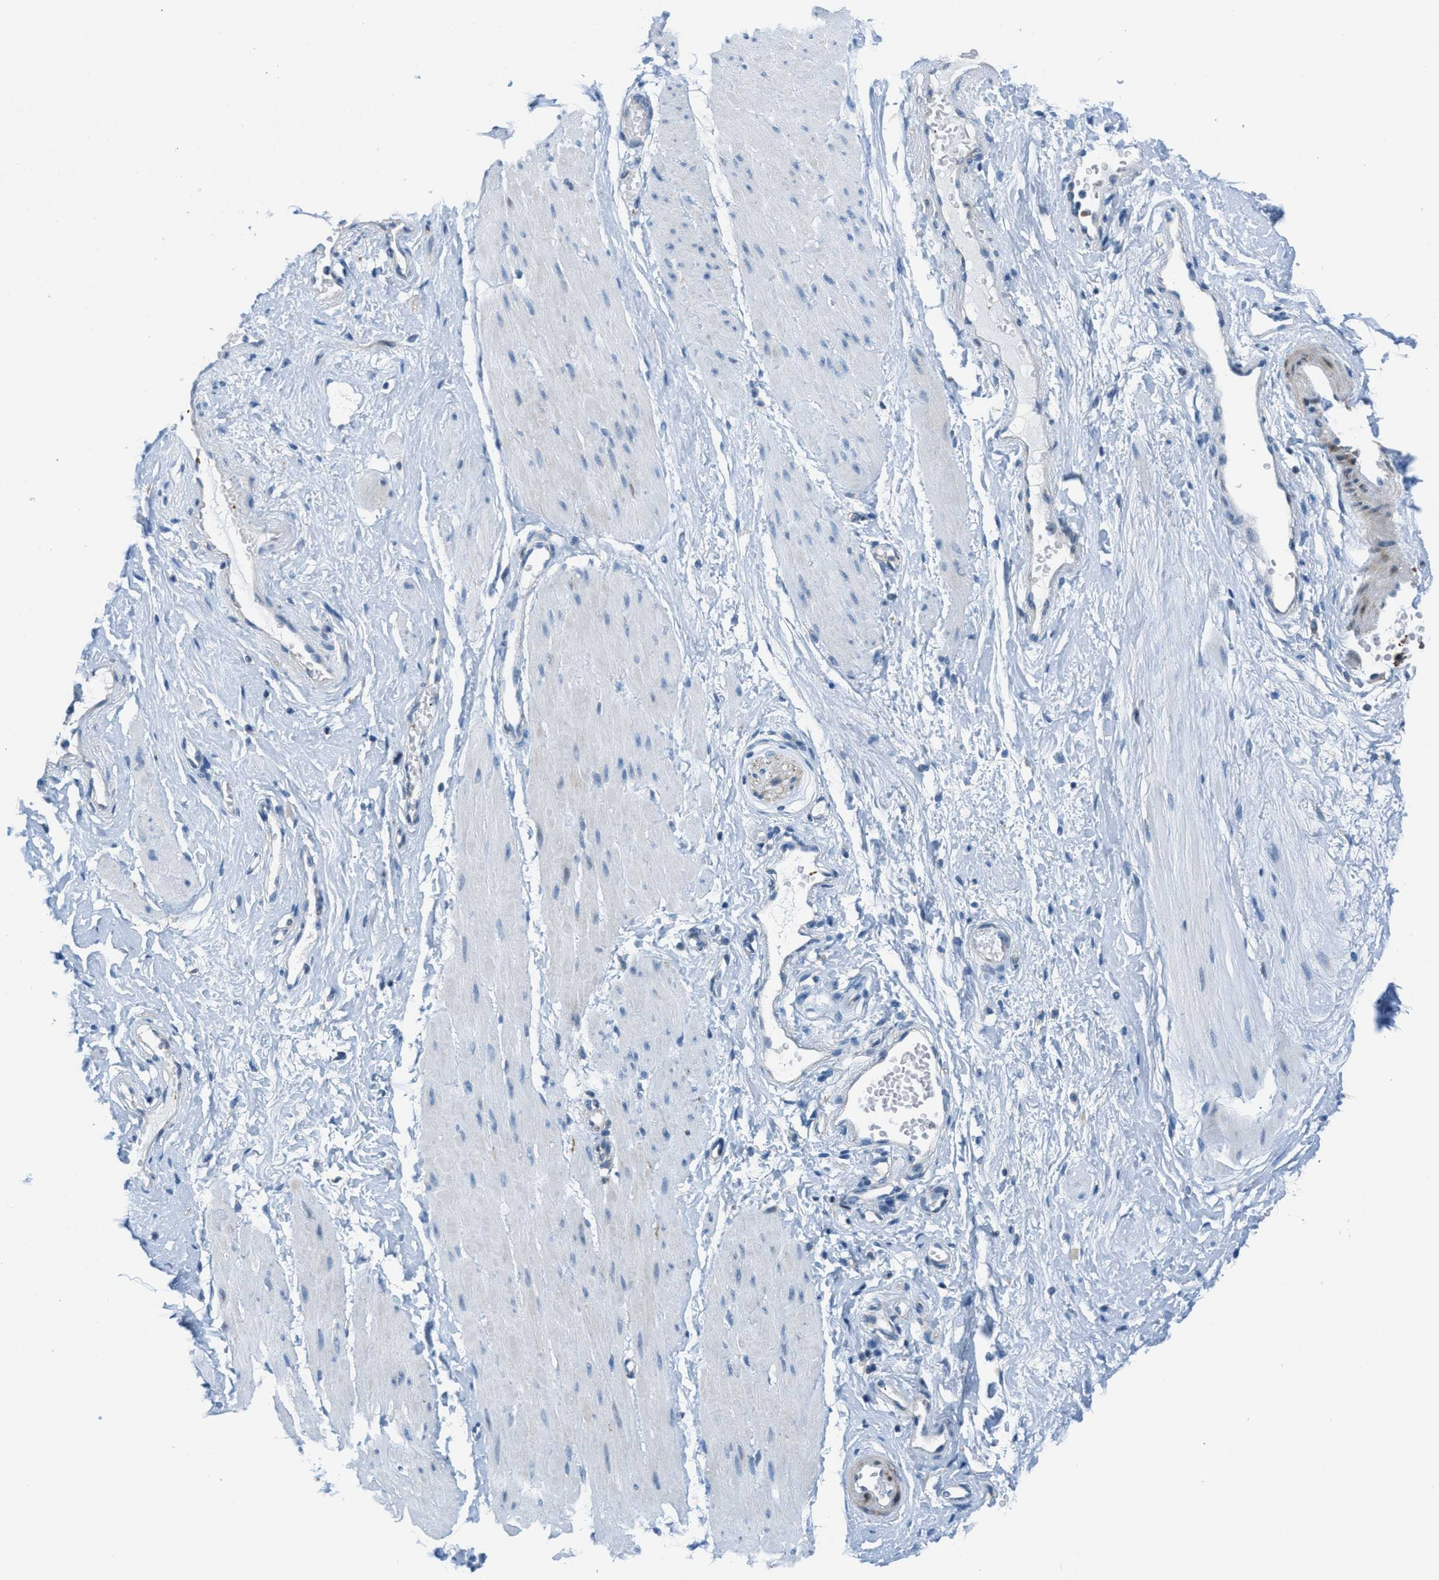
{"staining": {"intensity": "negative", "quantity": "none", "location": "none"}, "tissue": "adipose tissue", "cell_type": "Adipocytes", "image_type": "normal", "snomed": [{"axis": "morphology", "description": "Normal tissue, NOS"}, {"axis": "topography", "description": "Soft tissue"}, {"axis": "topography", "description": "Vascular tissue"}], "caption": "The micrograph shows no significant positivity in adipocytes of adipose tissue.", "gene": "MAPRE2", "patient": {"sex": "female", "age": 35}}